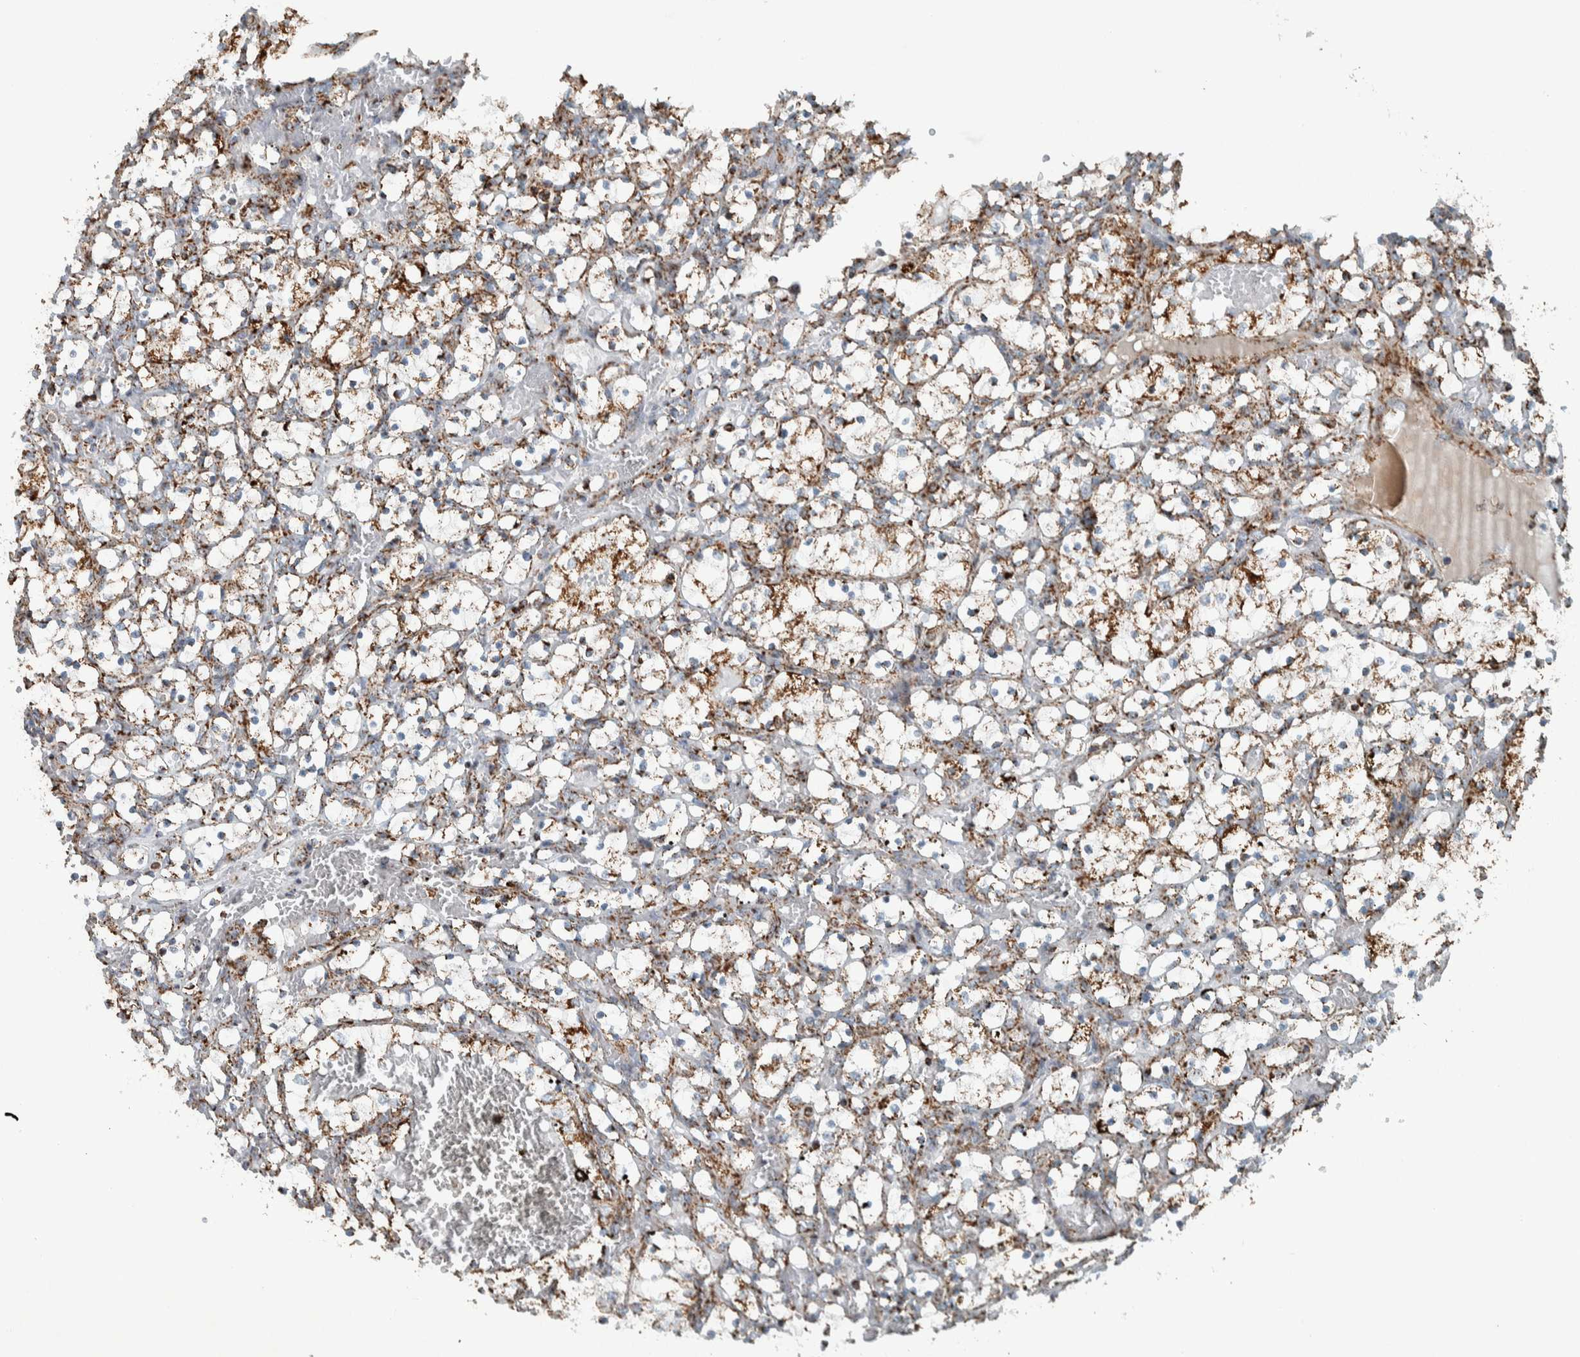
{"staining": {"intensity": "moderate", "quantity": ">75%", "location": "cytoplasmic/membranous"}, "tissue": "renal cancer", "cell_type": "Tumor cells", "image_type": "cancer", "snomed": [{"axis": "morphology", "description": "Adenocarcinoma, NOS"}, {"axis": "topography", "description": "Kidney"}], "caption": "Brown immunohistochemical staining in human renal cancer (adenocarcinoma) demonstrates moderate cytoplasmic/membranous positivity in approximately >75% of tumor cells. The protein is stained brown, and the nuclei are stained in blue (DAB IHC with brightfield microscopy, high magnification).", "gene": "CNTROB", "patient": {"sex": "female", "age": 69}}